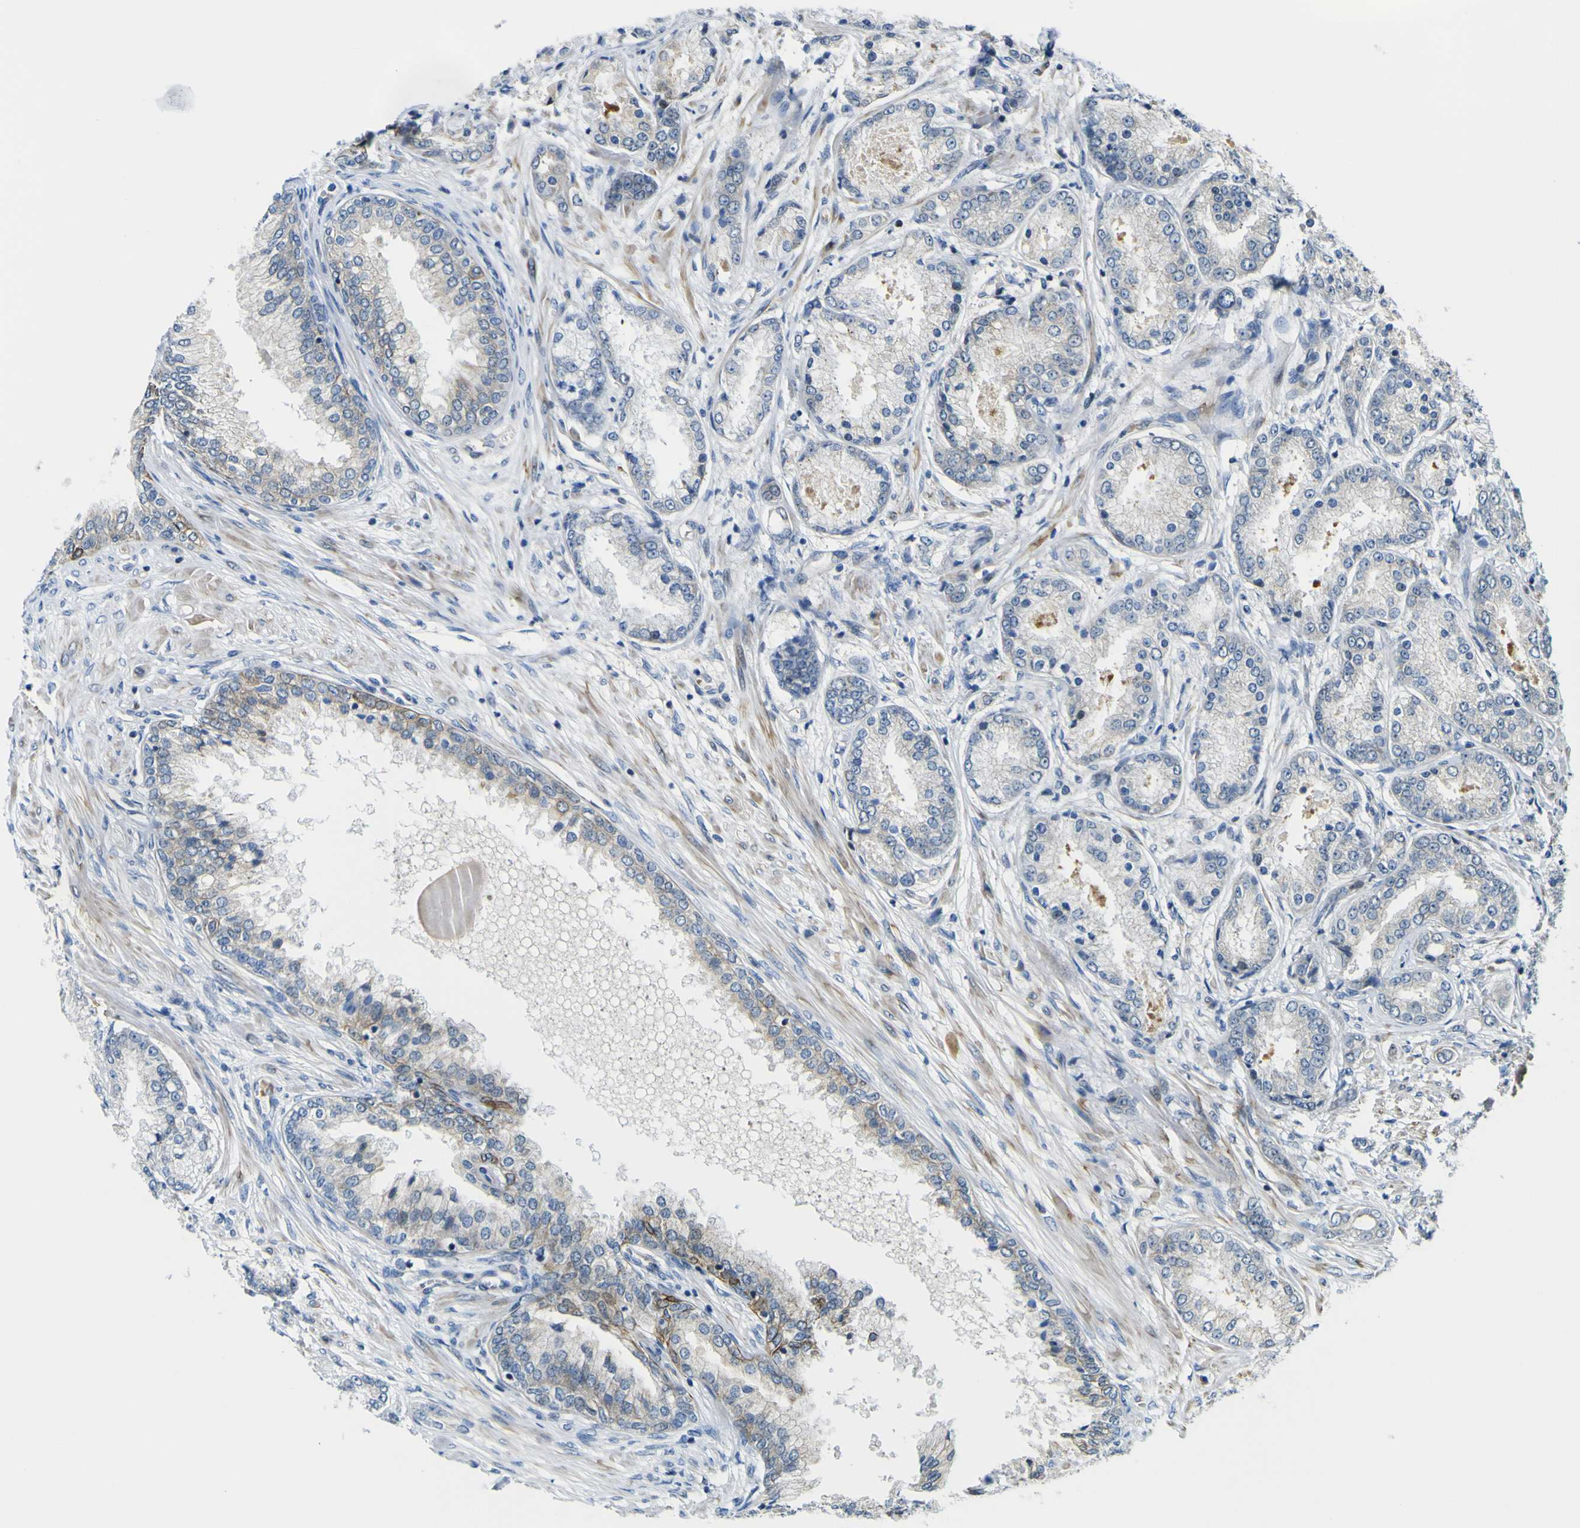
{"staining": {"intensity": "strong", "quantity": "<25%", "location": "cytoplasmic/membranous"}, "tissue": "prostate cancer", "cell_type": "Tumor cells", "image_type": "cancer", "snomed": [{"axis": "morphology", "description": "Adenocarcinoma, High grade"}, {"axis": "topography", "description": "Prostate"}], "caption": "IHC (DAB (3,3'-diaminobenzidine)) staining of high-grade adenocarcinoma (prostate) exhibits strong cytoplasmic/membranous protein staining in approximately <25% of tumor cells.", "gene": "KDM7A", "patient": {"sex": "male", "age": 59}}